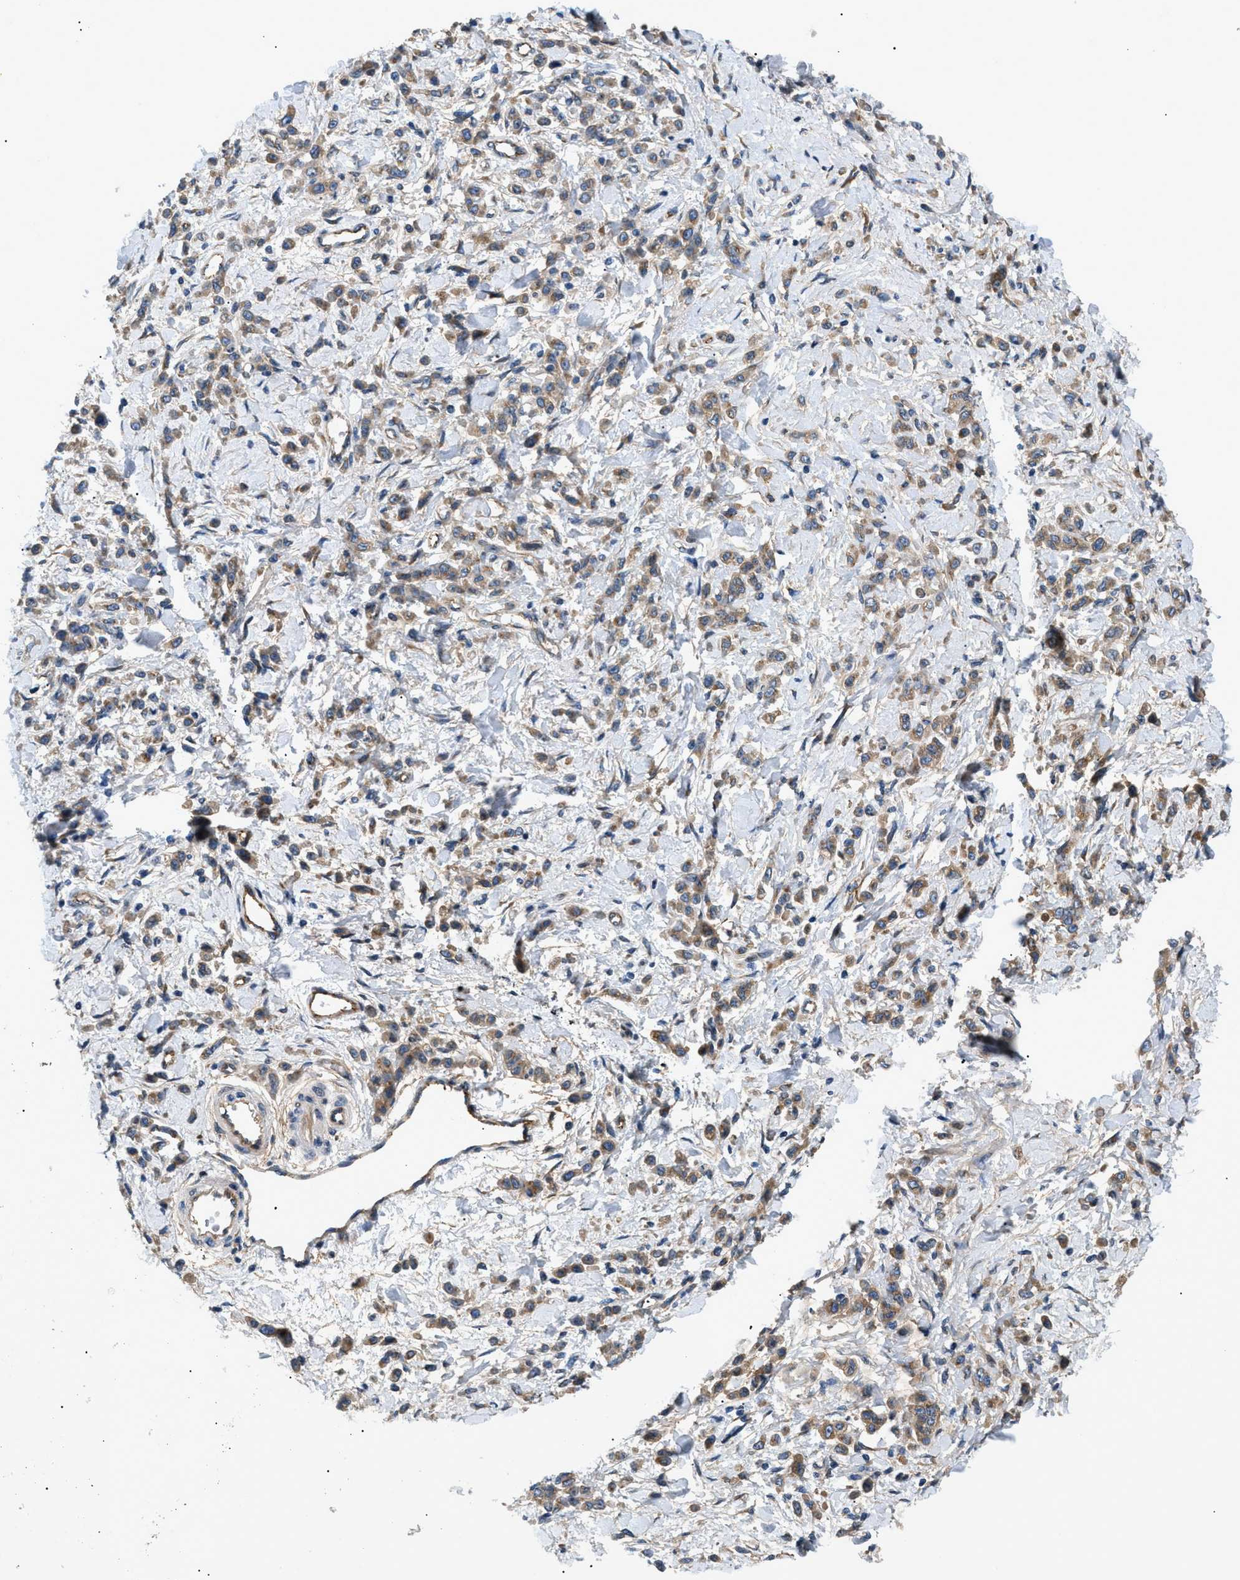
{"staining": {"intensity": "moderate", "quantity": ">75%", "location": "cytoplasmic/membranous"}, "tissue": "stomach cancer", "cell_type": "Tumor cells", "image_type": "cancer", "snomed": [{"axis": "morphology", "description": "Normal tissue, NOS"}, {"axis": "morphology", "description": "Adenocarcinoma, NOS"}, {"axis": "topography", "description": "Stomach"}], "caption": "Stomach cancer (adenocarcinoma) was stained to show a protein in brown. There is medium levels of moderate cytoplasmic/membranous expression in approximately >75% of tumor cells. The staining was performed using DAB to visualize the protein expression in brown, while the nuclei were stained in blue with hematoxylin (Magnification: 20x).", "gene": "LYSMD3", "patient": {"sex": "male", "age": 82}}